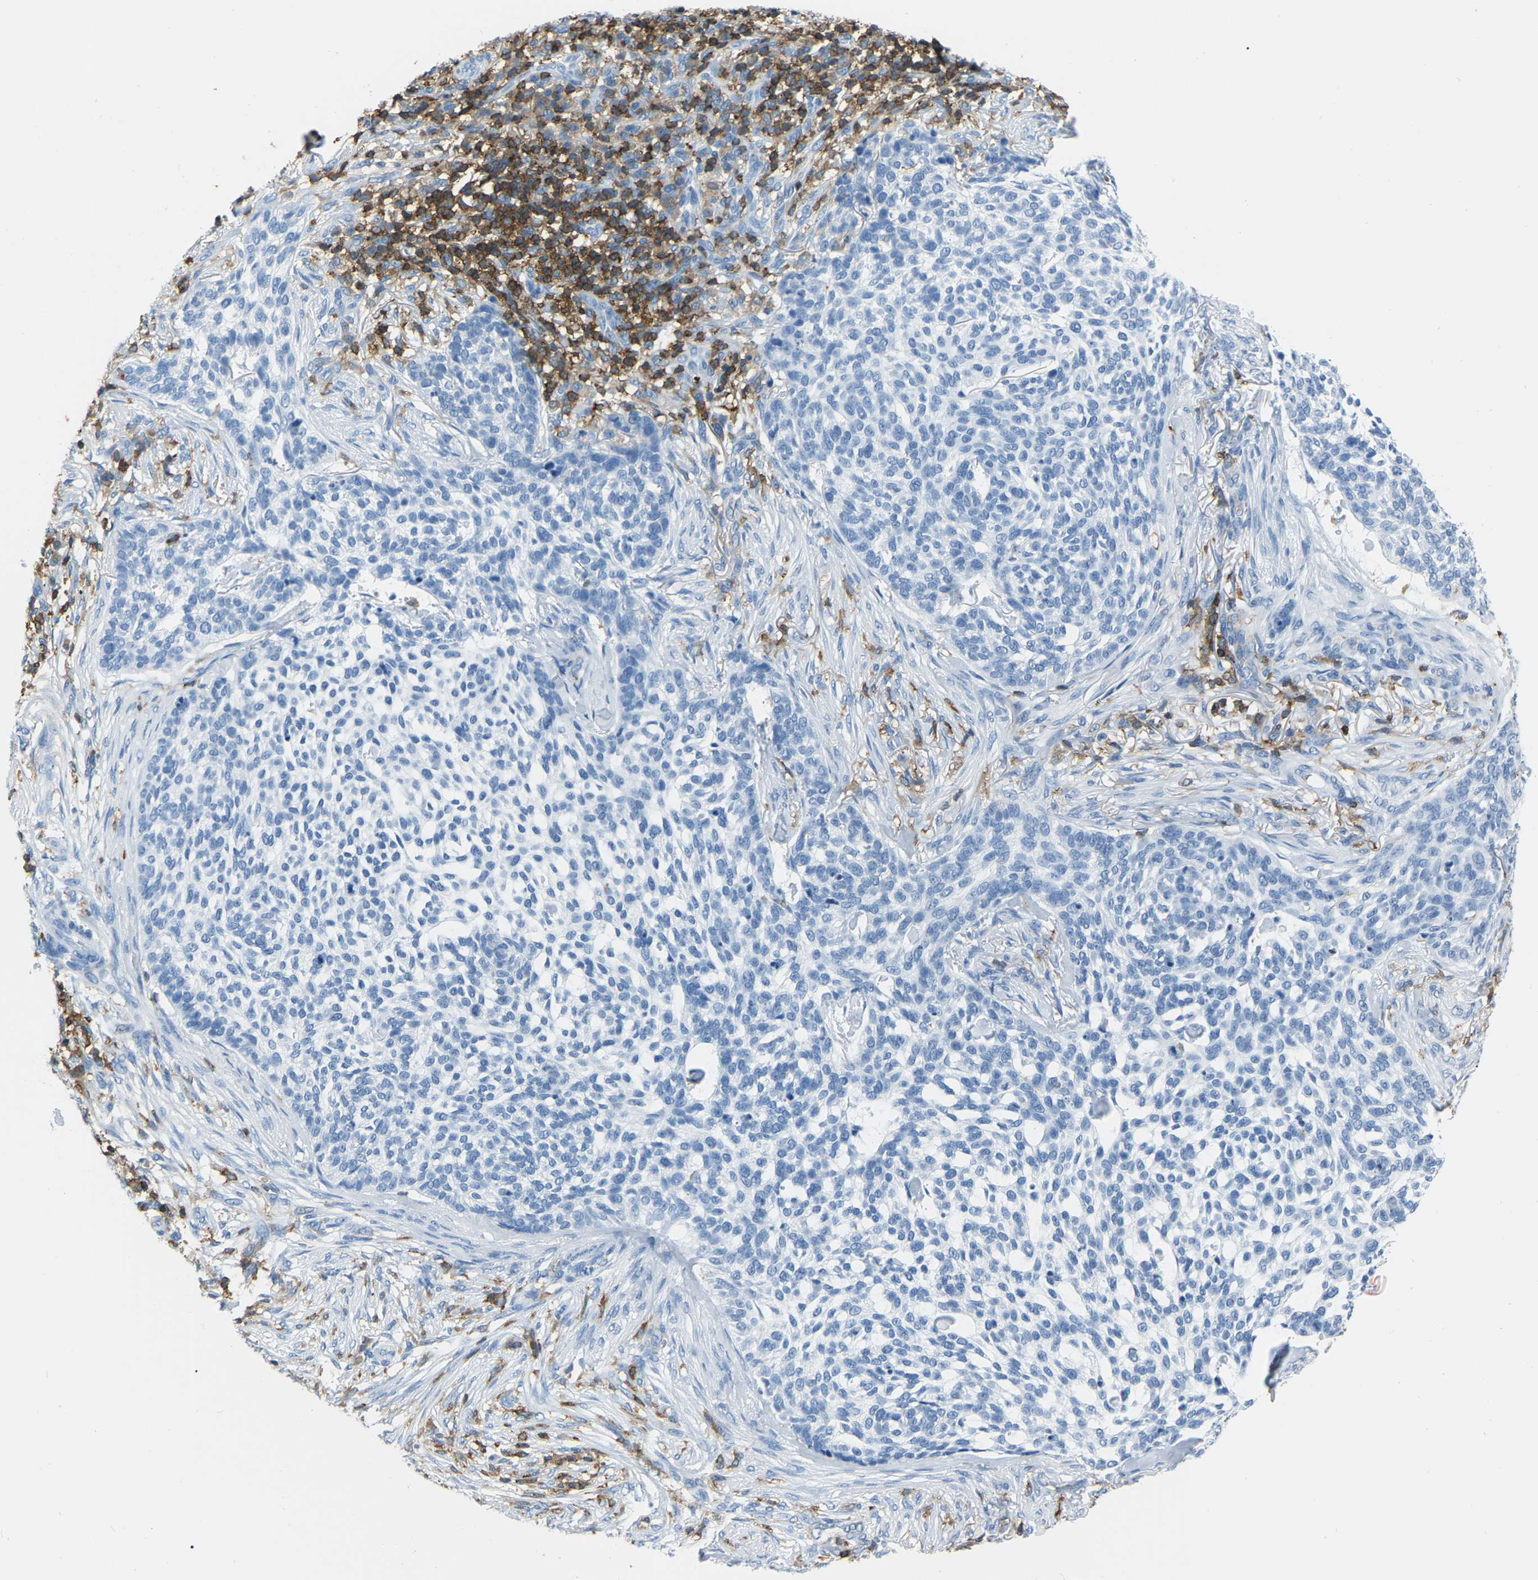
{"staining": {"intensity": "negative", "quantity": "none", "location": "none"}, "tissue": "skin cancer", "cell_type": "Tumor cells", "image_type": "cancer", "snomed": [{"axis": "morphology", "description": "Basal cell carcinoma"}, {"axis": "topography", "description": "Skin"}], "caption": "This is an IHC micrograph of human basal cell carcinoma (skin). There is no expression in tumor cells.", "gene": "ARHGAP45", "patient": {"sex": "female", "age": 64}}